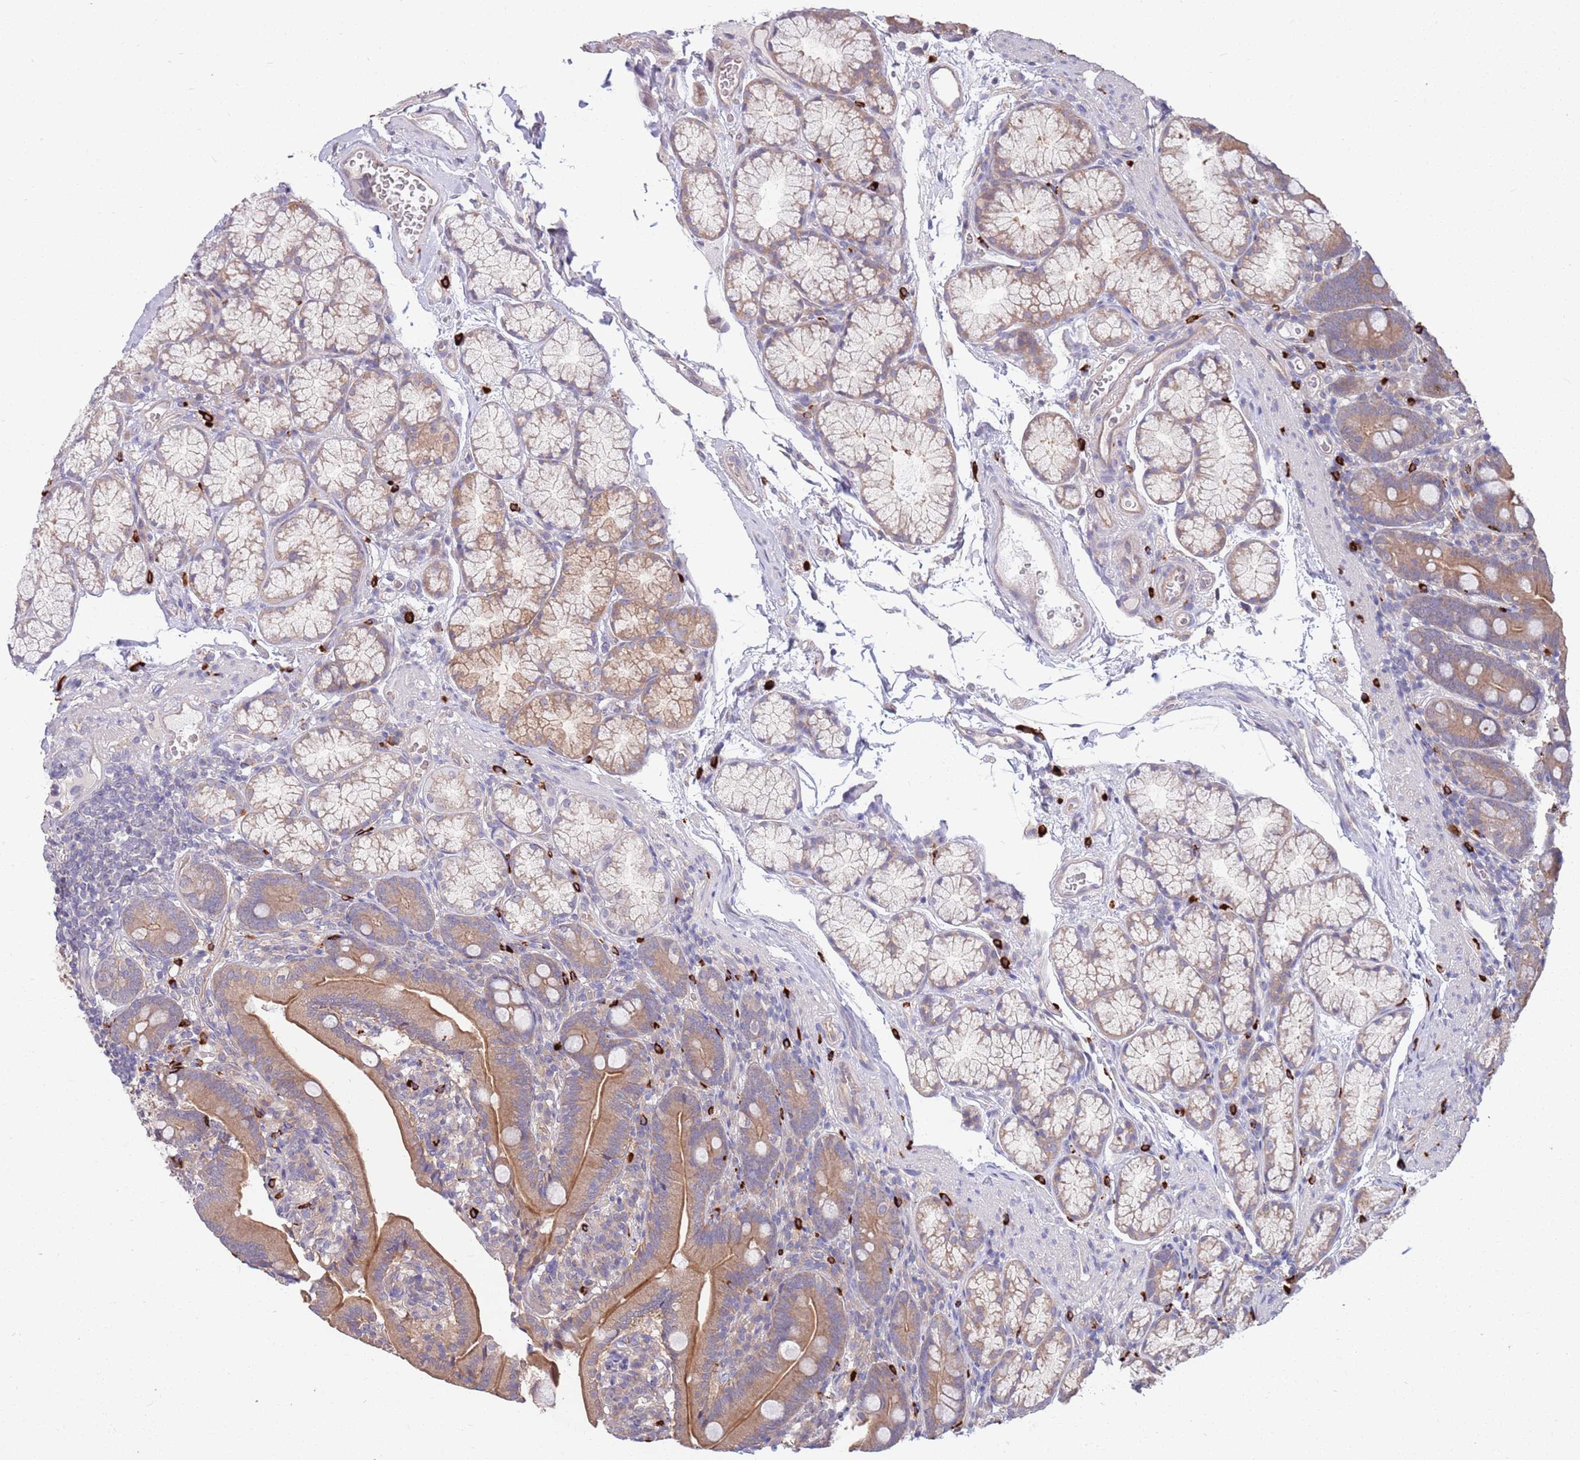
{"staining": {"intensity": "moderate", "quantity": ">75%", "location": "cytoplasmic/membranous"}, "tissue": "duodenum", "cell_type": "Glandular cells", "image_type": "normal", "snomed": [{"axis": "morphology", "description": "Normal tissue, NOS"}, {"axis": "topography", "description": "Duodenum"}], "caption": "IHC histopathology image of unremarkable human duodenum stained for a protein (brown), which demonstrates medium levels of moderate cytoplasmic/membranous positivity in approximately >75% of glandular cells.", "gene": "MARVELD2", "patient": {"sex": "female", "age": 67}}